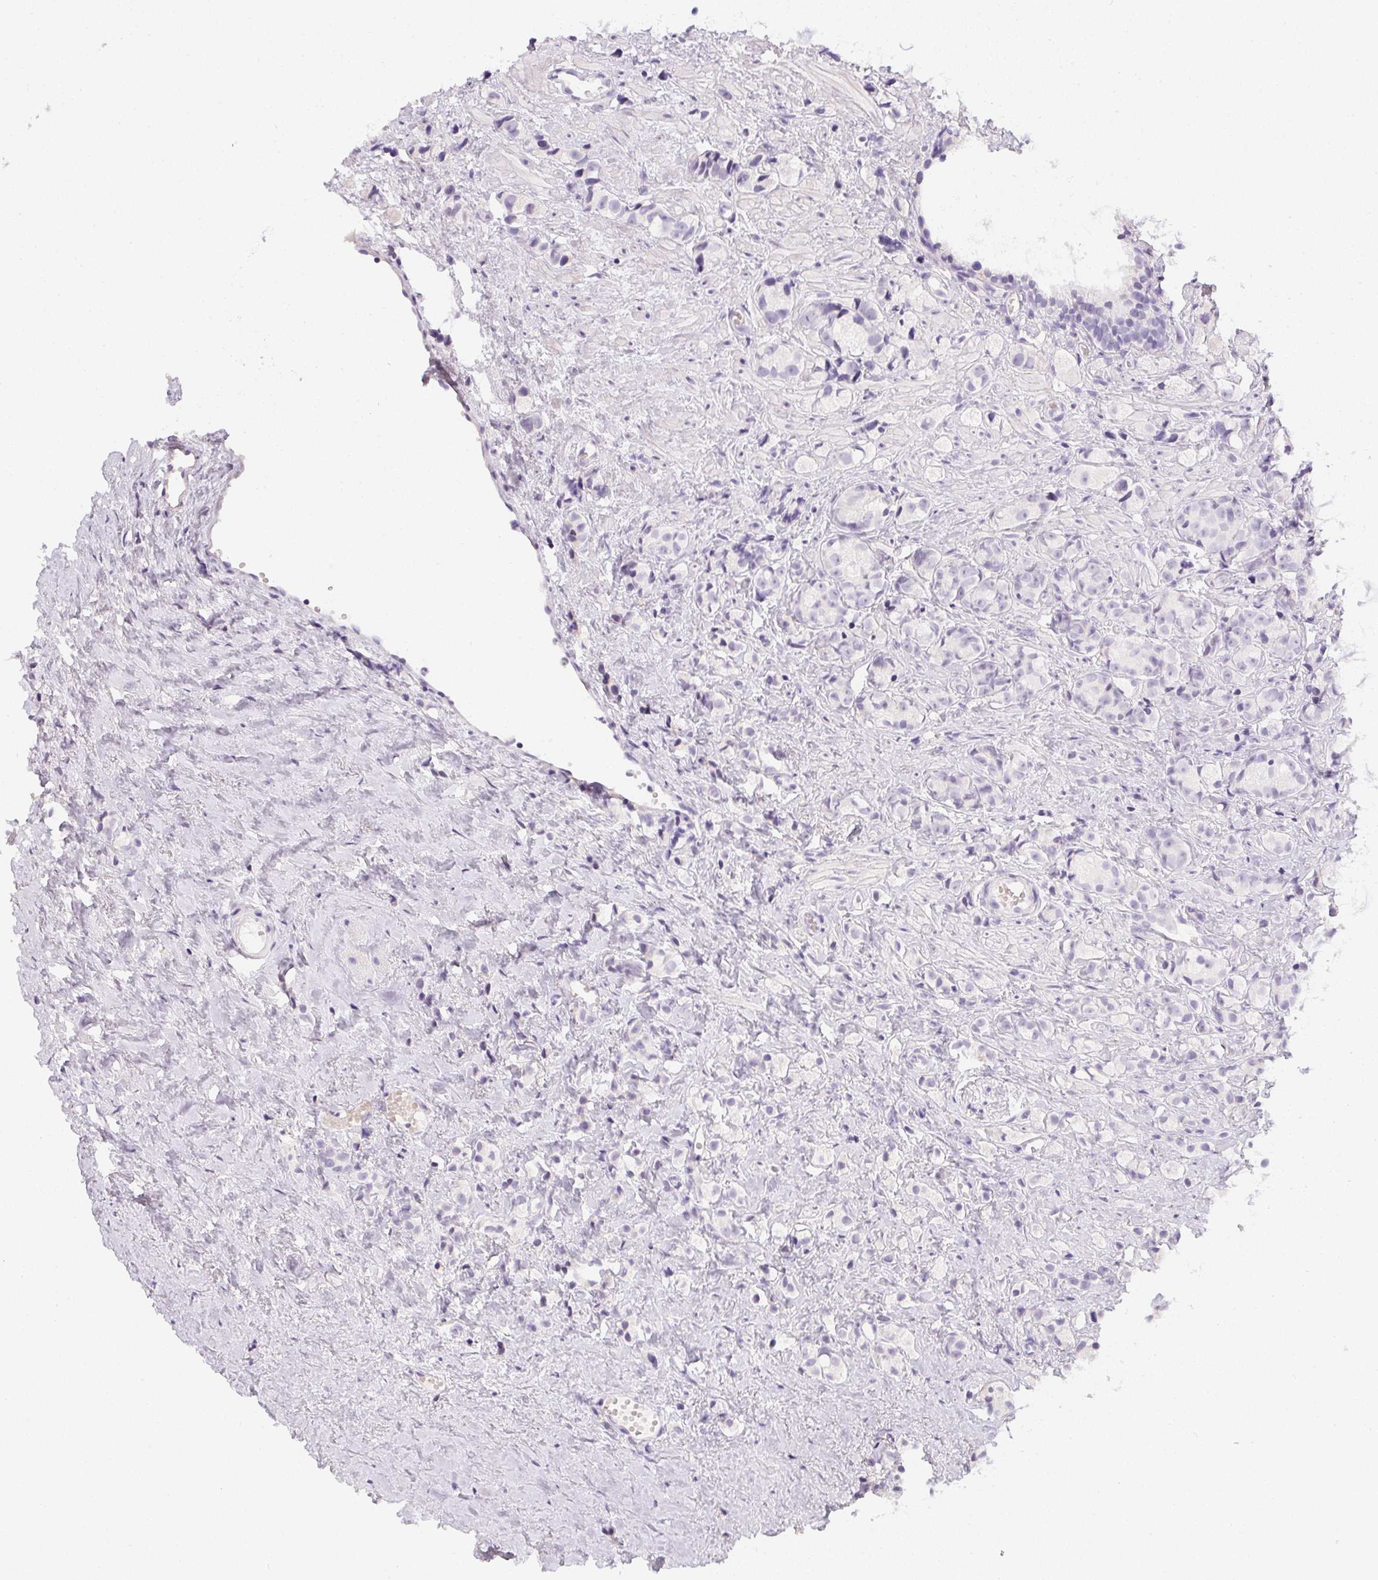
{"staining": {"intensity": "negative", "quantity": "none", "location": "none"}, "tissue": "prostate cancer", "cell_type": "Tumor cells", "image_type": "cancer", "snomed": [{"axis": "morphology", "description": "Adenocarcinoma, High grade"}, {"axis": "topography", "description": "Prostate"}], "caption": "Immunohistochemical staining of human adenocarcinoma (high-grade) (prostate) shows no significant staining in tumor cells.", "gene": "PPY", "patient": {"sex": "male", "age": 81}}